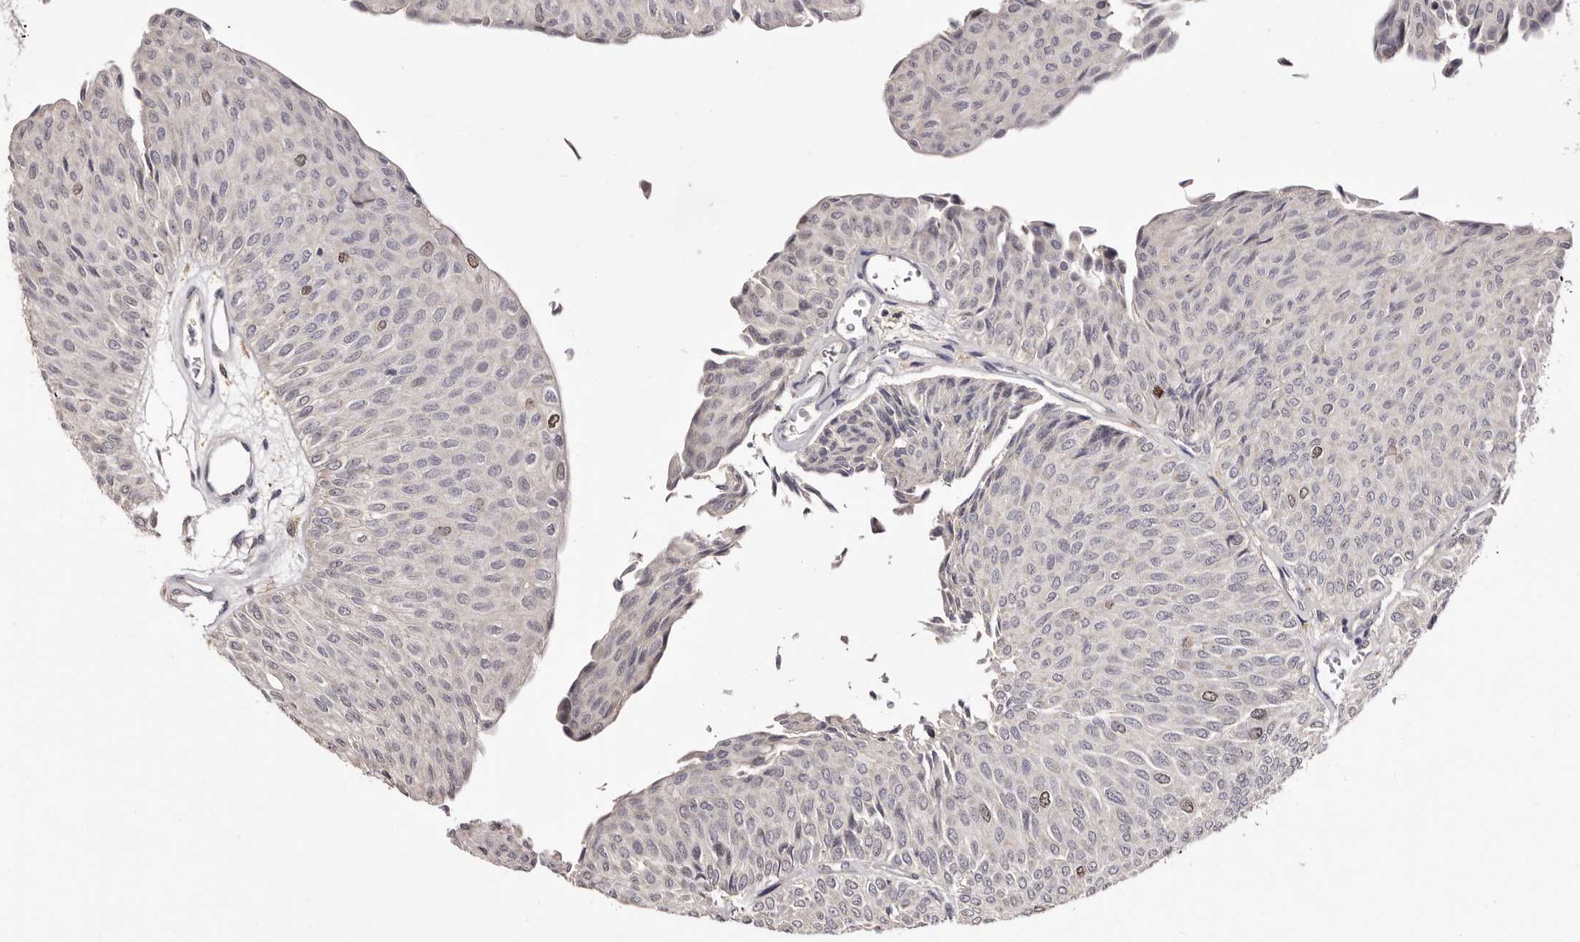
{"staining": {"intensity": "moderate", "quantity": "<25%", "location": "nuclear"}, "tissue": "urothelial cancer", "cell_type": "Tumor cells", "image_type": "cancer", "snomed": [{"axis": "morphology", "description": "Urothelial carcinoma, Low grade"}, {"axis": "topography", "description": "Urinary bladder"}], "caption": "Tumor cells reveal low levels of moderate nuclear positivity in approximately <25% of cells in low-grade urothelial carcinoma.", "gene": "CDCA8", "patient": {"sex": "male", "age": 78}}